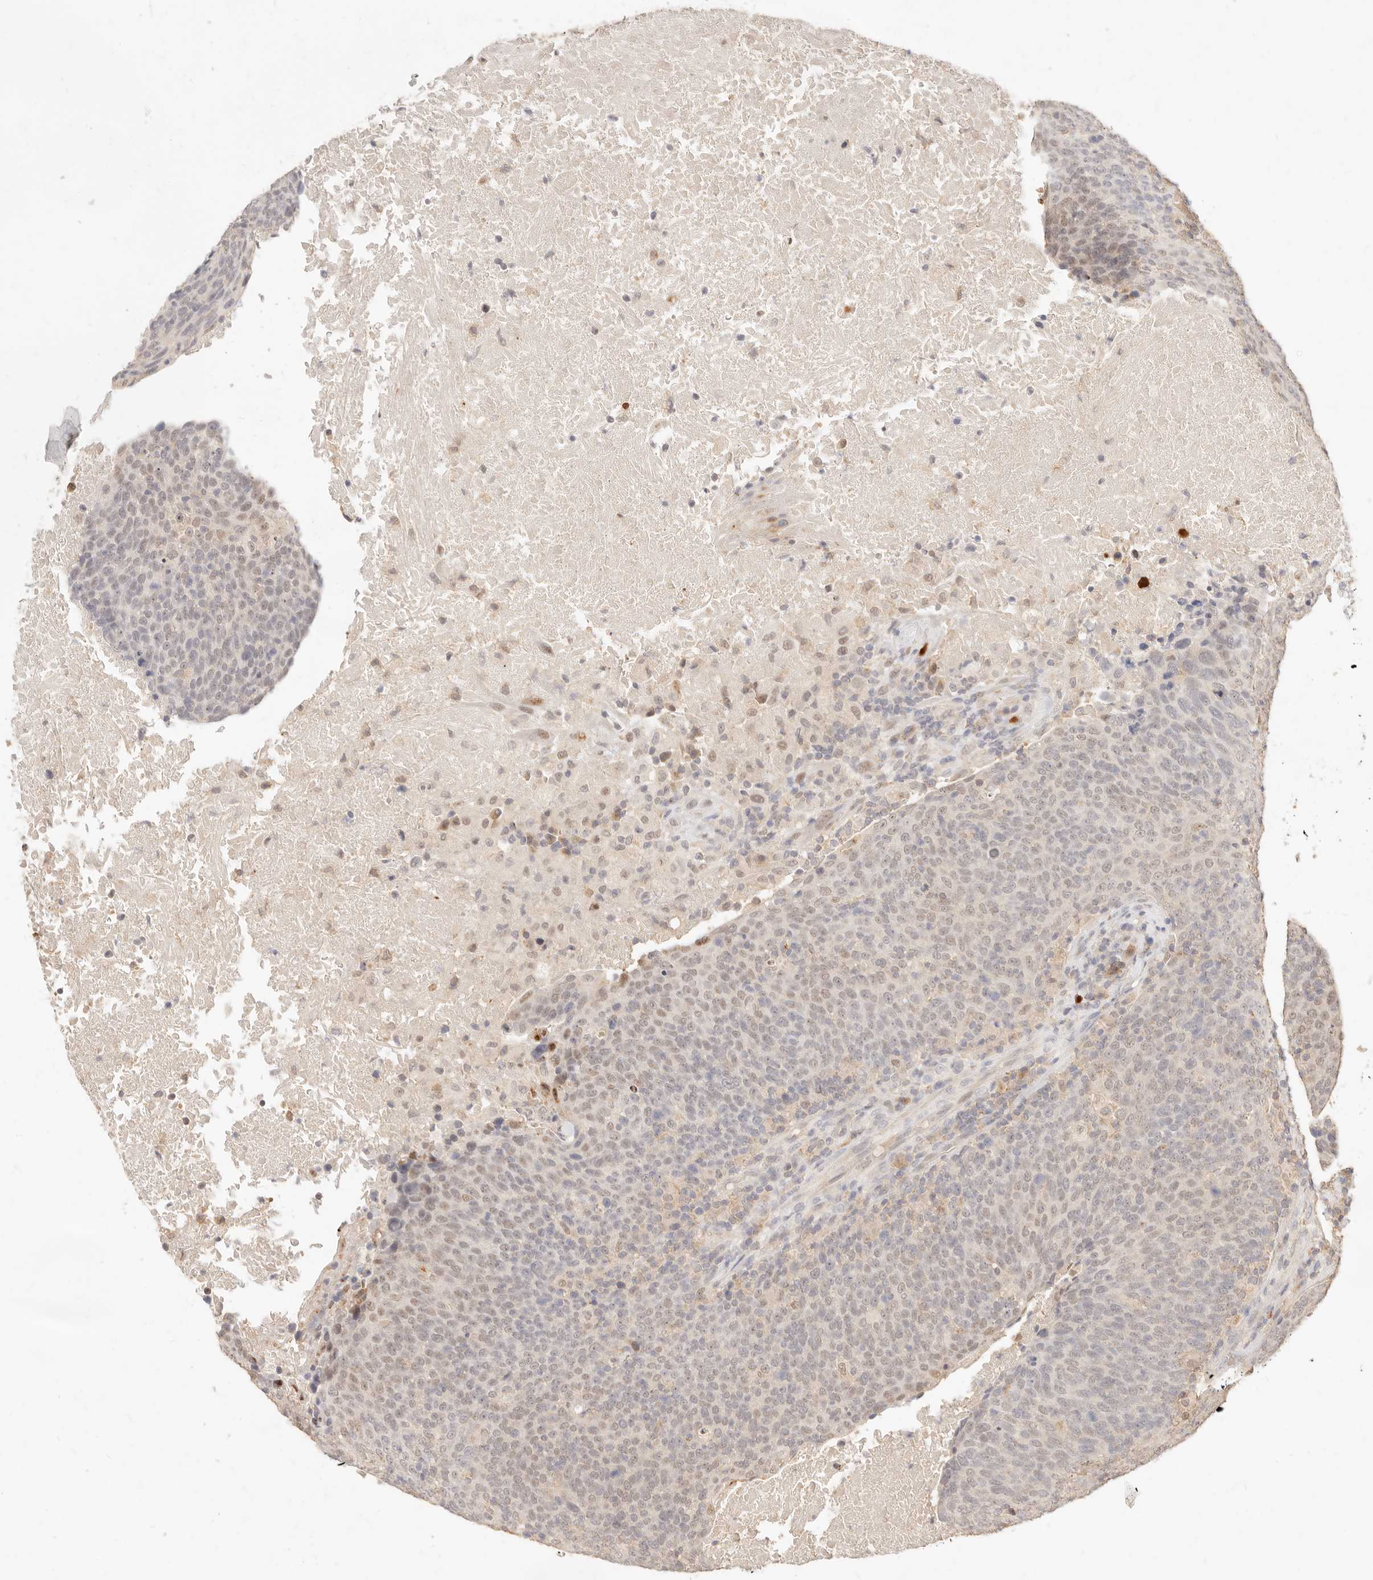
{"staining": {"intensity": "negative", "quantity": "none", "location": "none"}, "tissue": "head and neck cancer", "cell_type": "Tumor cells", "image_type": "cancer", "snomed": [{"axis": "morphology", "description": "Squamous cell carcinoma, NOS"}, {"axis": "morphology", "description": "Squamous cell carcinoma, metastatic, NOS"}, {"axis": "topography", "description": "Lymph node"}, {"axis": "topography", "description": "Head-Neck"}], "caption": "Immunohistochemical staining of squamous cell carcinoma (head and neck) displays no significant expression in tumor cells.", "gene": "TMTC2", "patient": {"sex": "male", "age": 62}}